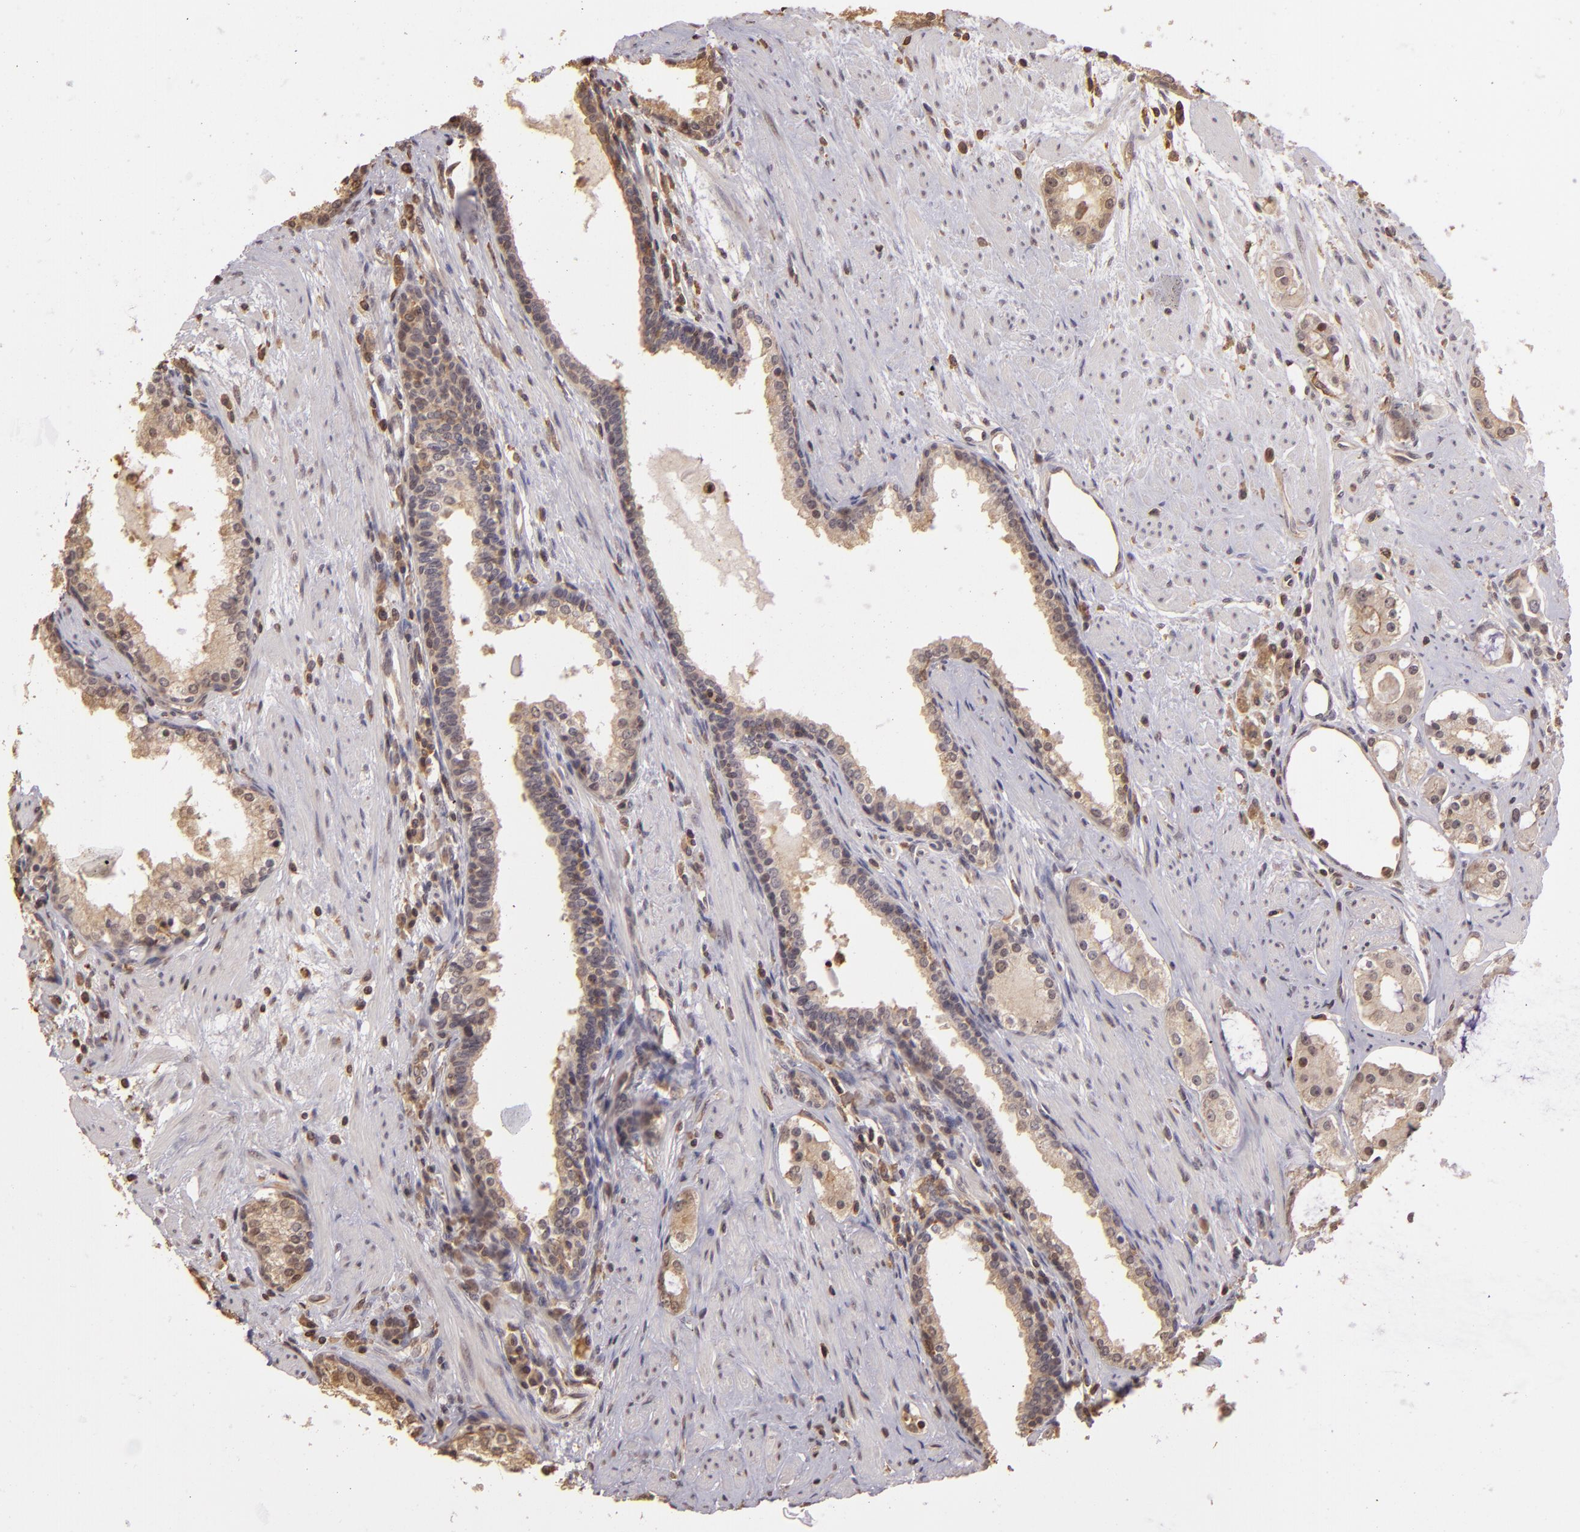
{"staining": {"intensity": "weak", "quantity": ">75%", "location": "cytoplasmic/membranous"}, "tissue": "prostate cancer", "cell_type": "Tumor cells", "image_type": "cancer", "snomed": [{"axis": "morphology", "description": "Adenocarcinoma, Medium grade"}, {"axis": "topography", "description": "Prostate"}], "caption": "Prostate adenocarcinoma (medium-grade) tissue demonstrates weak cytoplasmic/membranous positivity in approximately >75% of tumor cells", "gene": "ARPC2", "patient": {"sex": "male", "age": 73}}